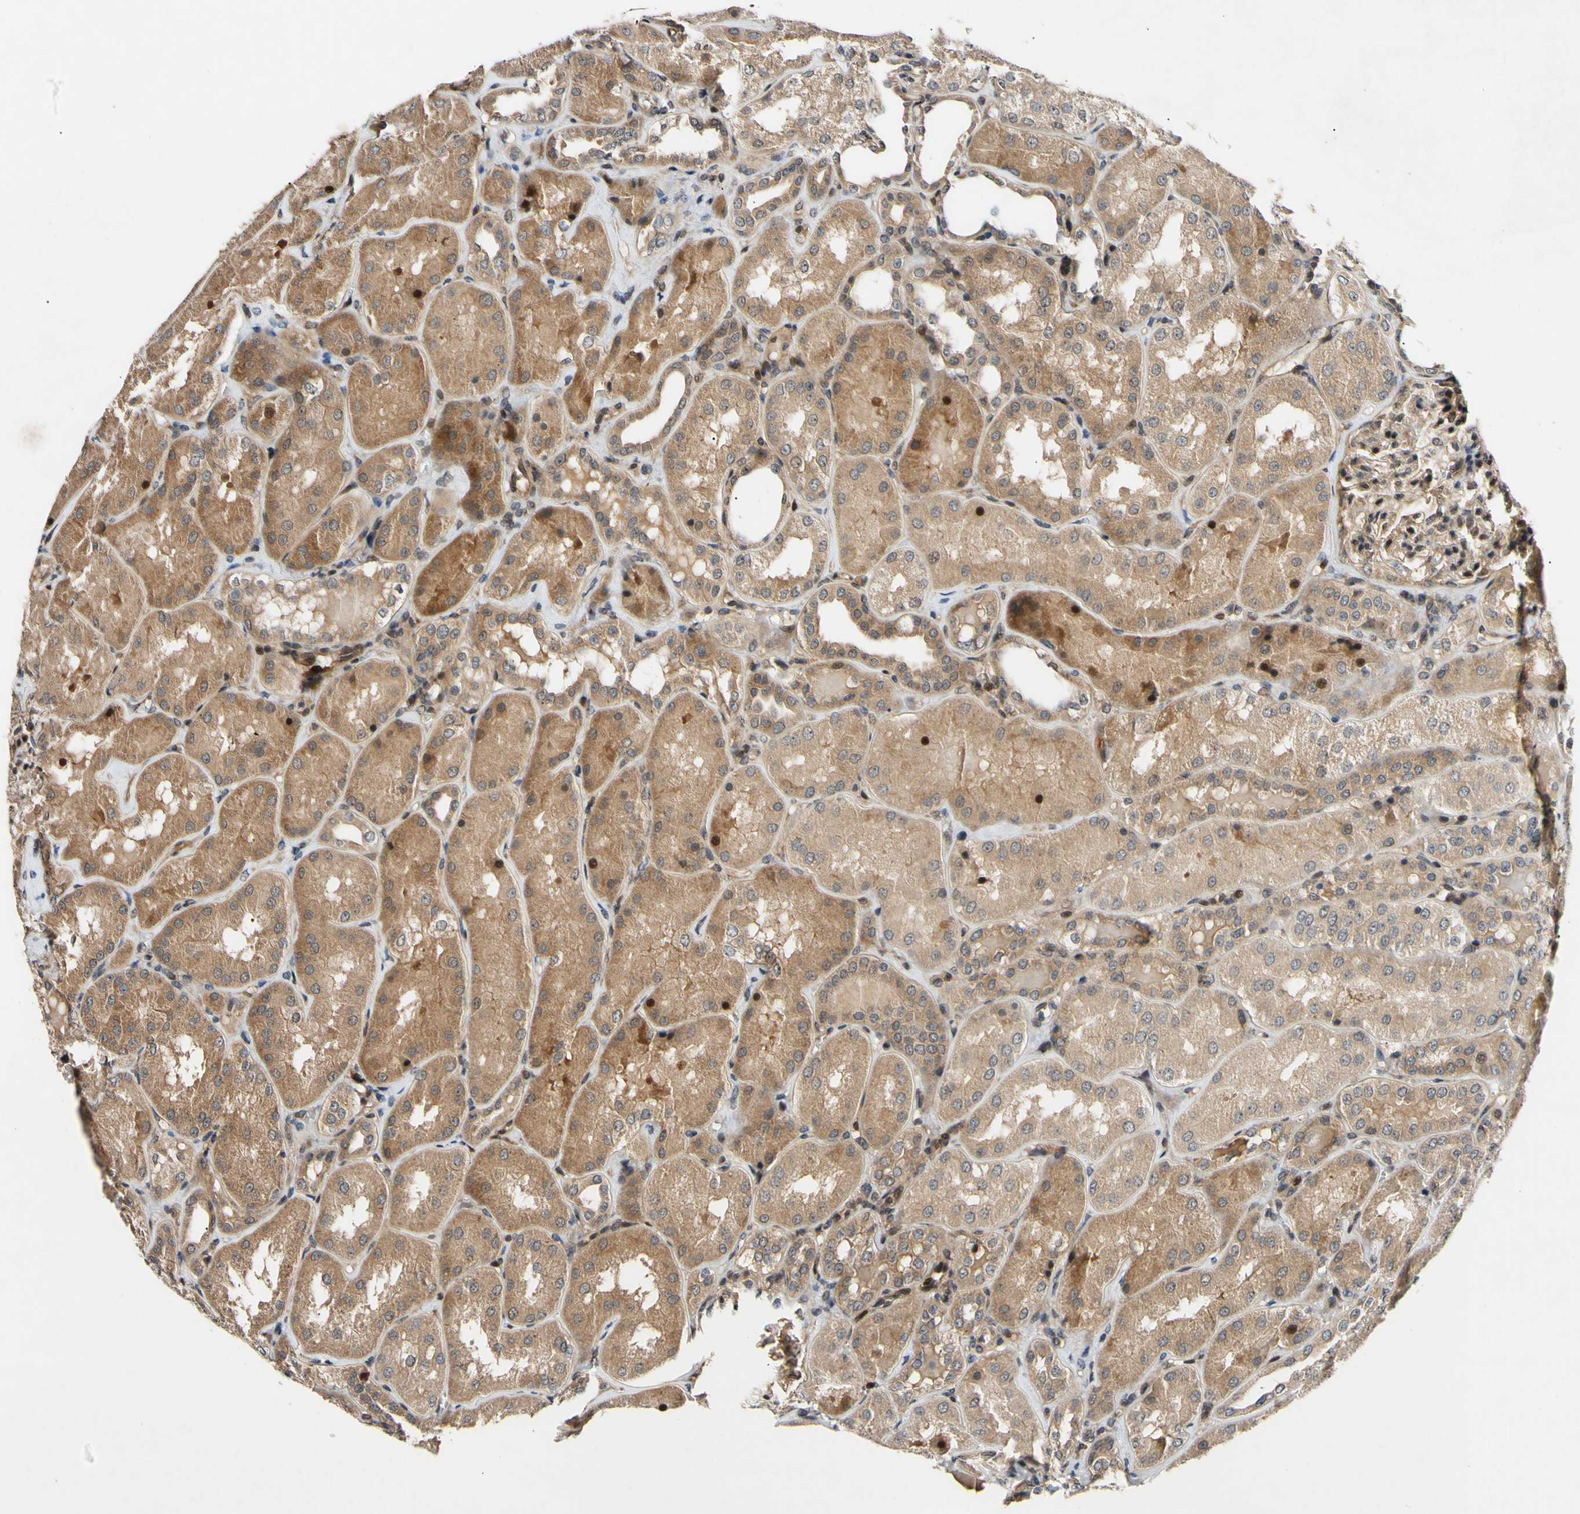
{"staining": {"intensity": "strong", "quantity": "25%-75%", "location": "nuclear"}, "tissue": "kidney", "cell_type": "Cells in glomeruli", "image_type": "normal", "snomed": [{"axis": "morphology", "description": "Normal tissue, NOS"}, {"axis": "topography", "description": "Kidney"}], "caption": "The immunohistochemical stain highlights strong nuclear staining in cells in glomeruli of benign kidney. The staining is performed using DAB brown chromogen to label protein expression. The nuclei are counter-stained blue using hematoxylin.", "gene": "CSNK1E", "patient": {"sex": "female", "age": 56}}